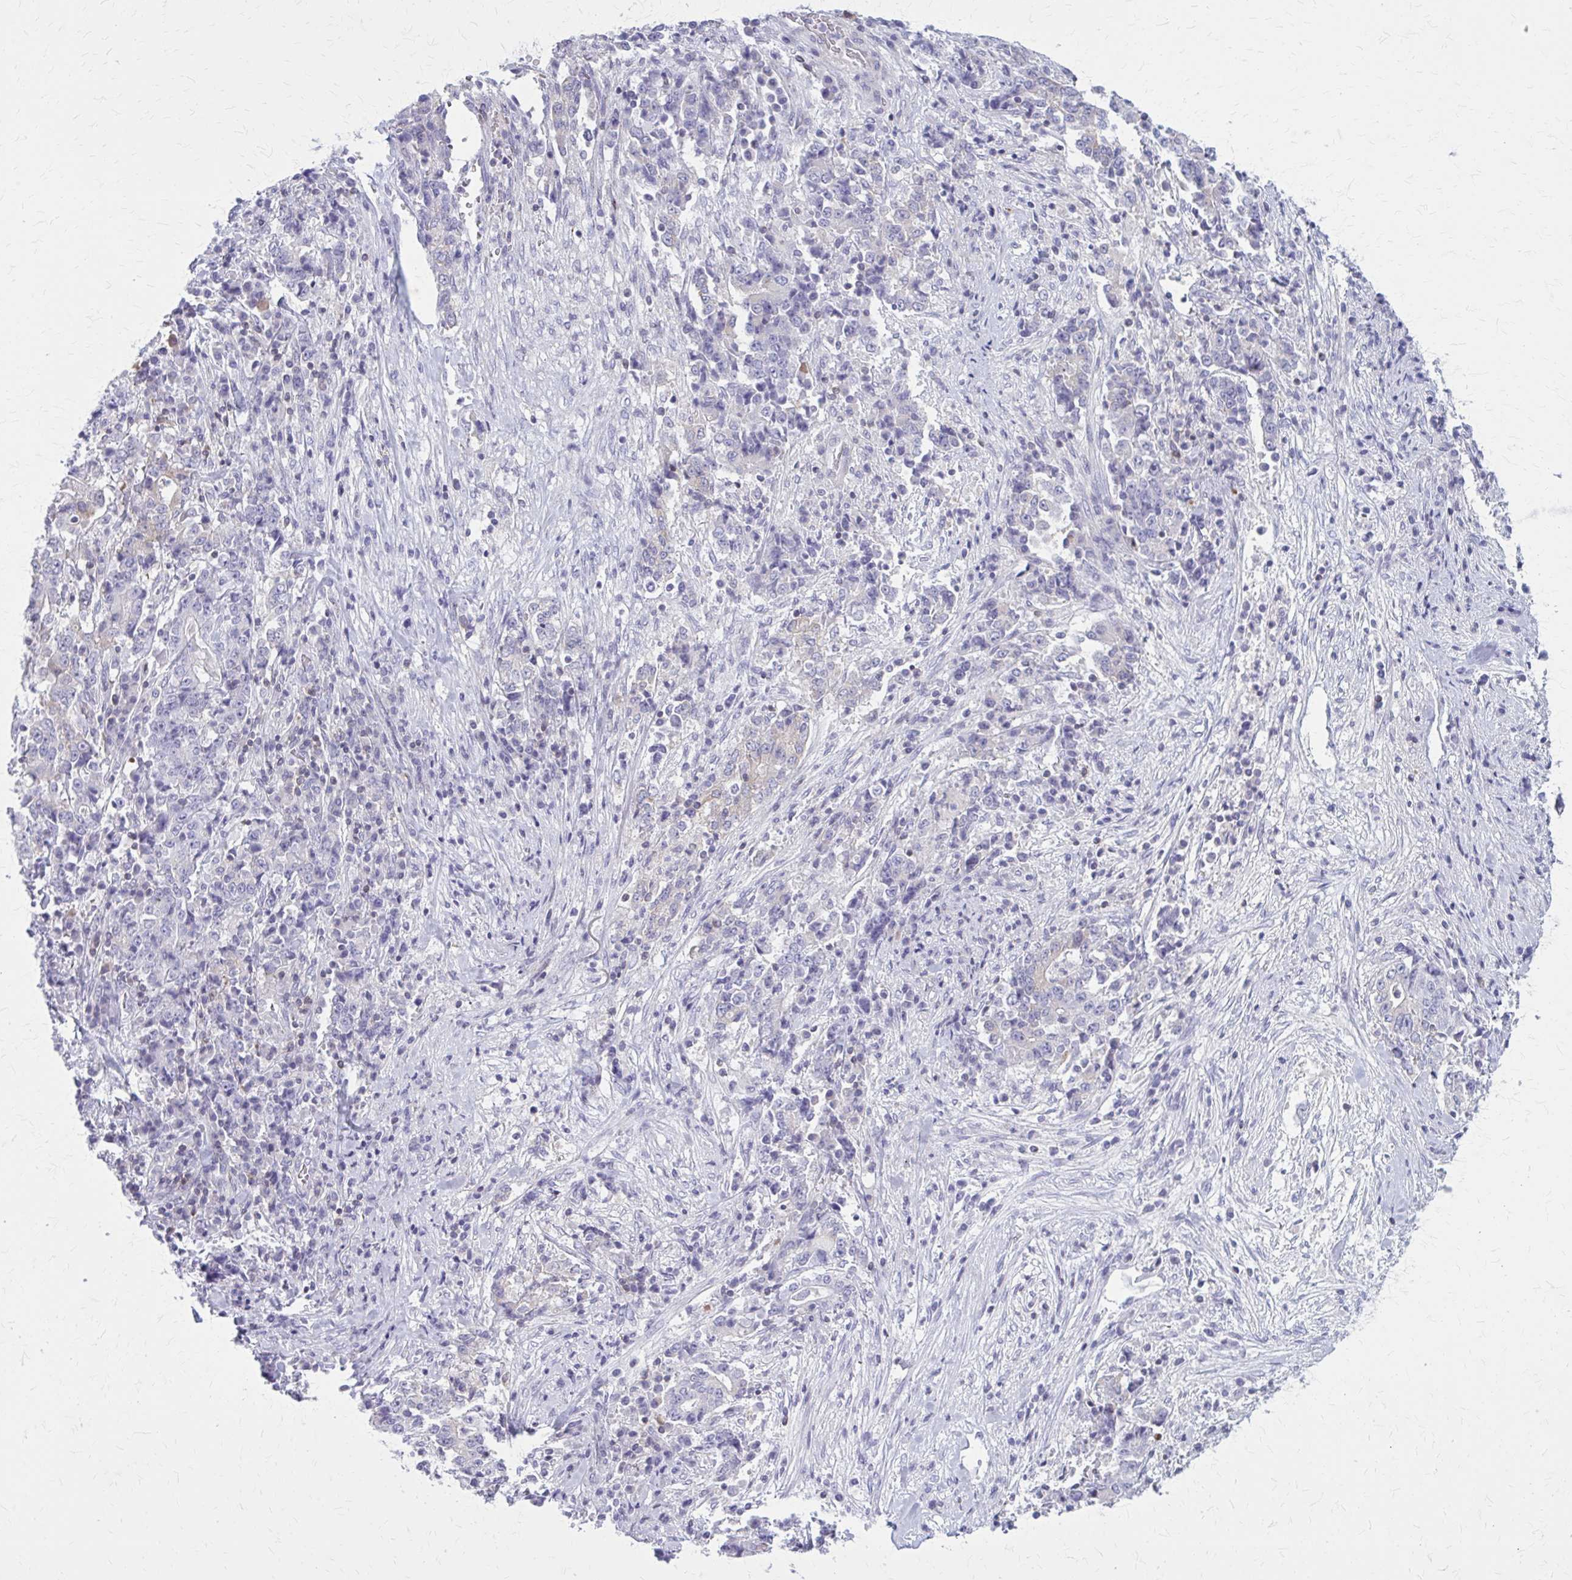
{"staining": {"intensity": "negative", "quantity": "none", "location": "none"}, "tissue": "stomach cancer", "cell_type": "Tumor cells", "image_type": "cancer", "snomed": [{"axis": "morphology", "description": "Normal tissue, NOS"}, {"axis": "morphology", "description": "Adenocarcinoma, NOS"}, {"axis": "topography", "description": "Stomach, upper"}, {"axis": "topography", "description": "Stomach"}], "caption": "An immunohistochemistry image of stomach adenocarcinoma is shown. There is no staining in tumor cells of stomach adenocarcinoma.", "gene": "PITPNM1", "patient": {"sex": "male", "age": 59}}